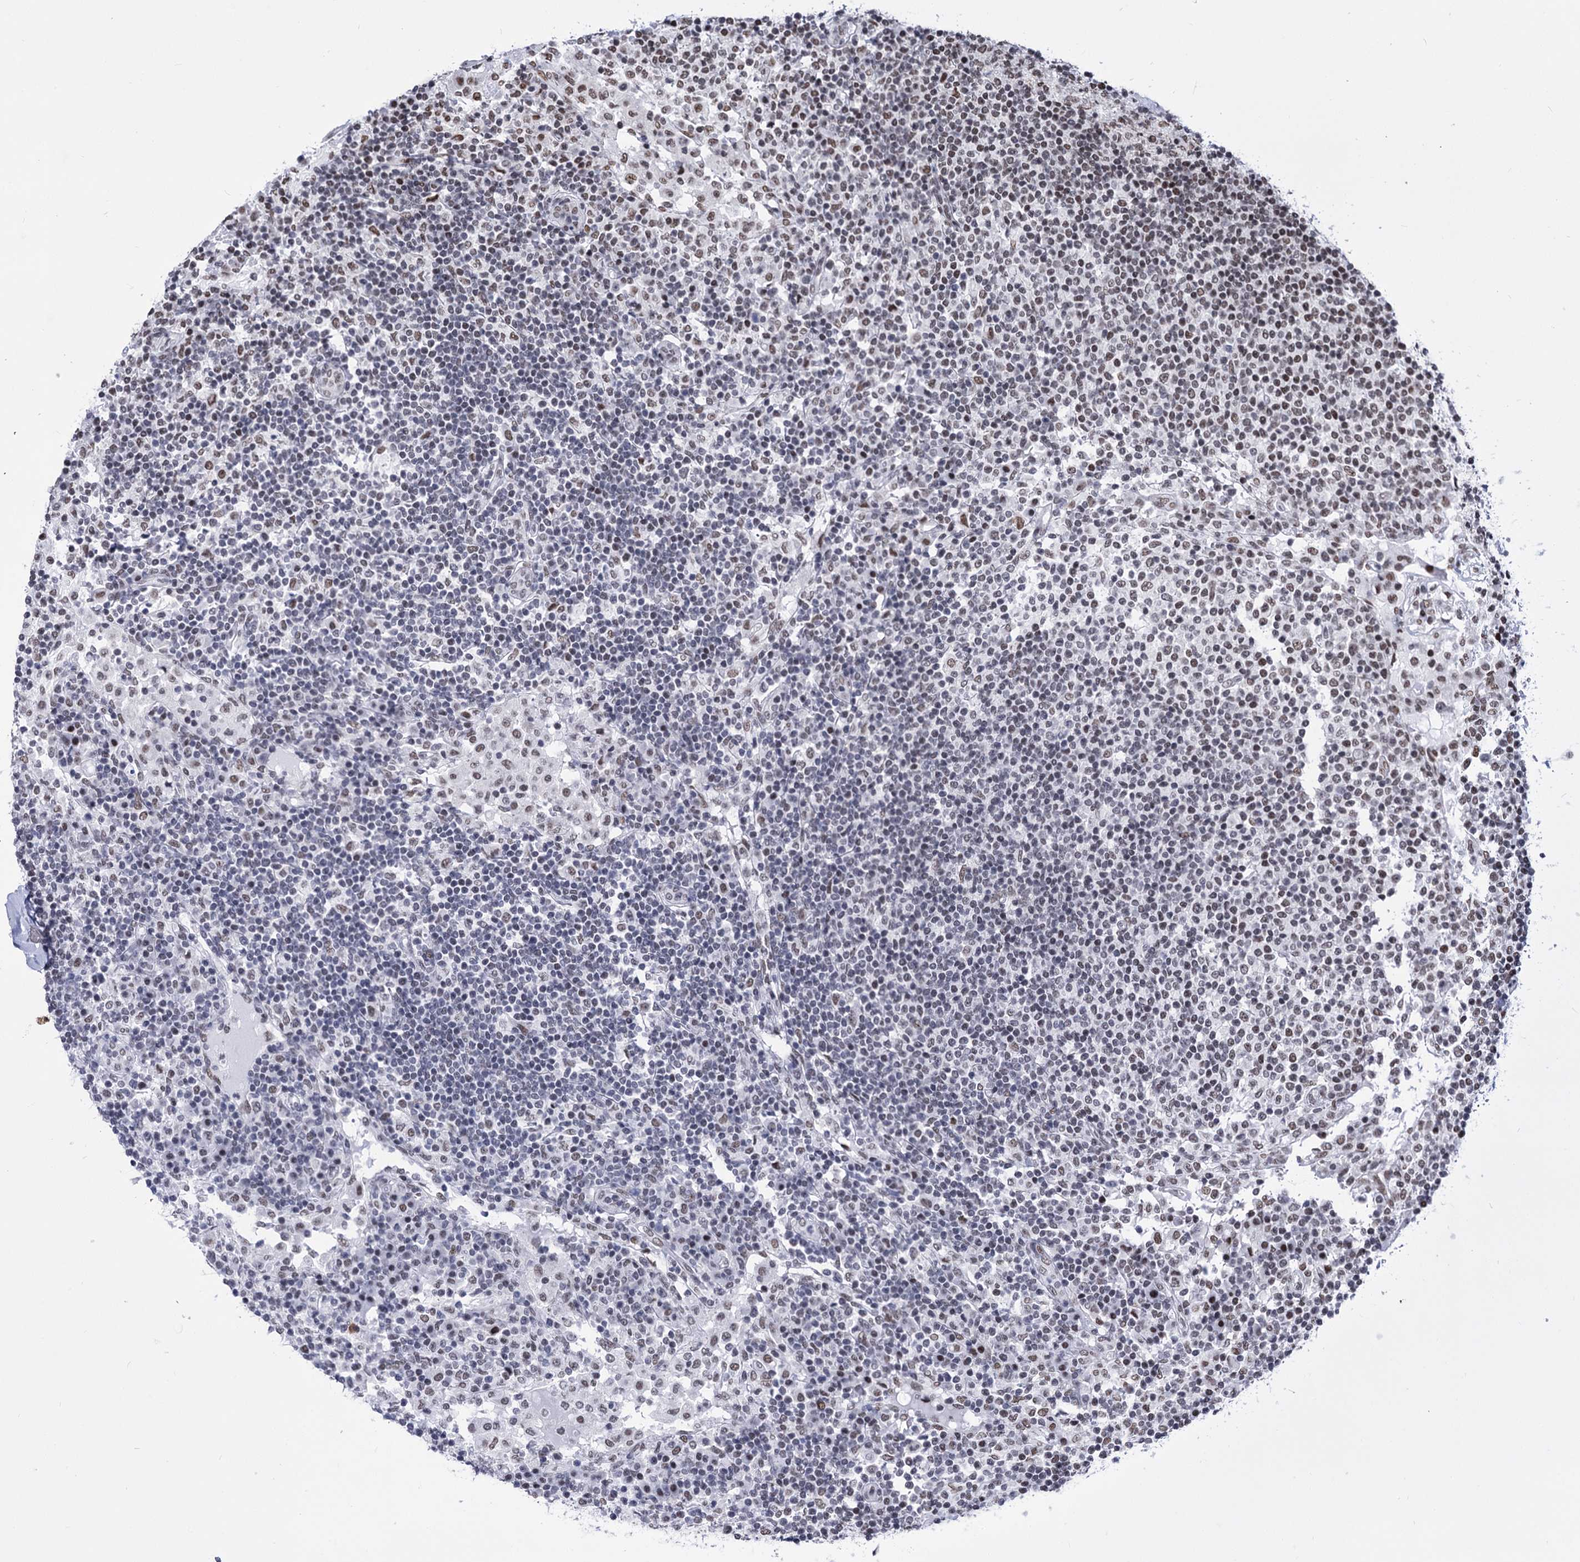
{"staining": {"intensity": "moderate", "quantity": "<25%", "location": "nuclear"}, "tissue": "lymph node", "cell_type": "Non-germinal center cells", "image_type": "normal", "snomed": [{"axis": "morphology", "description": "Normal tissue, NOS"}, {"axis": "topography", "description": "Lymph node"}], "caption": "Normal lymph node reveals moderate nuclear positivity in approximately <25% of non-germinal center cells The protein of interest is shown in brown color, while the nuclei are stained blue..", "gene": "POU4F3", "patient": {"sex": "female", "age": 53}}